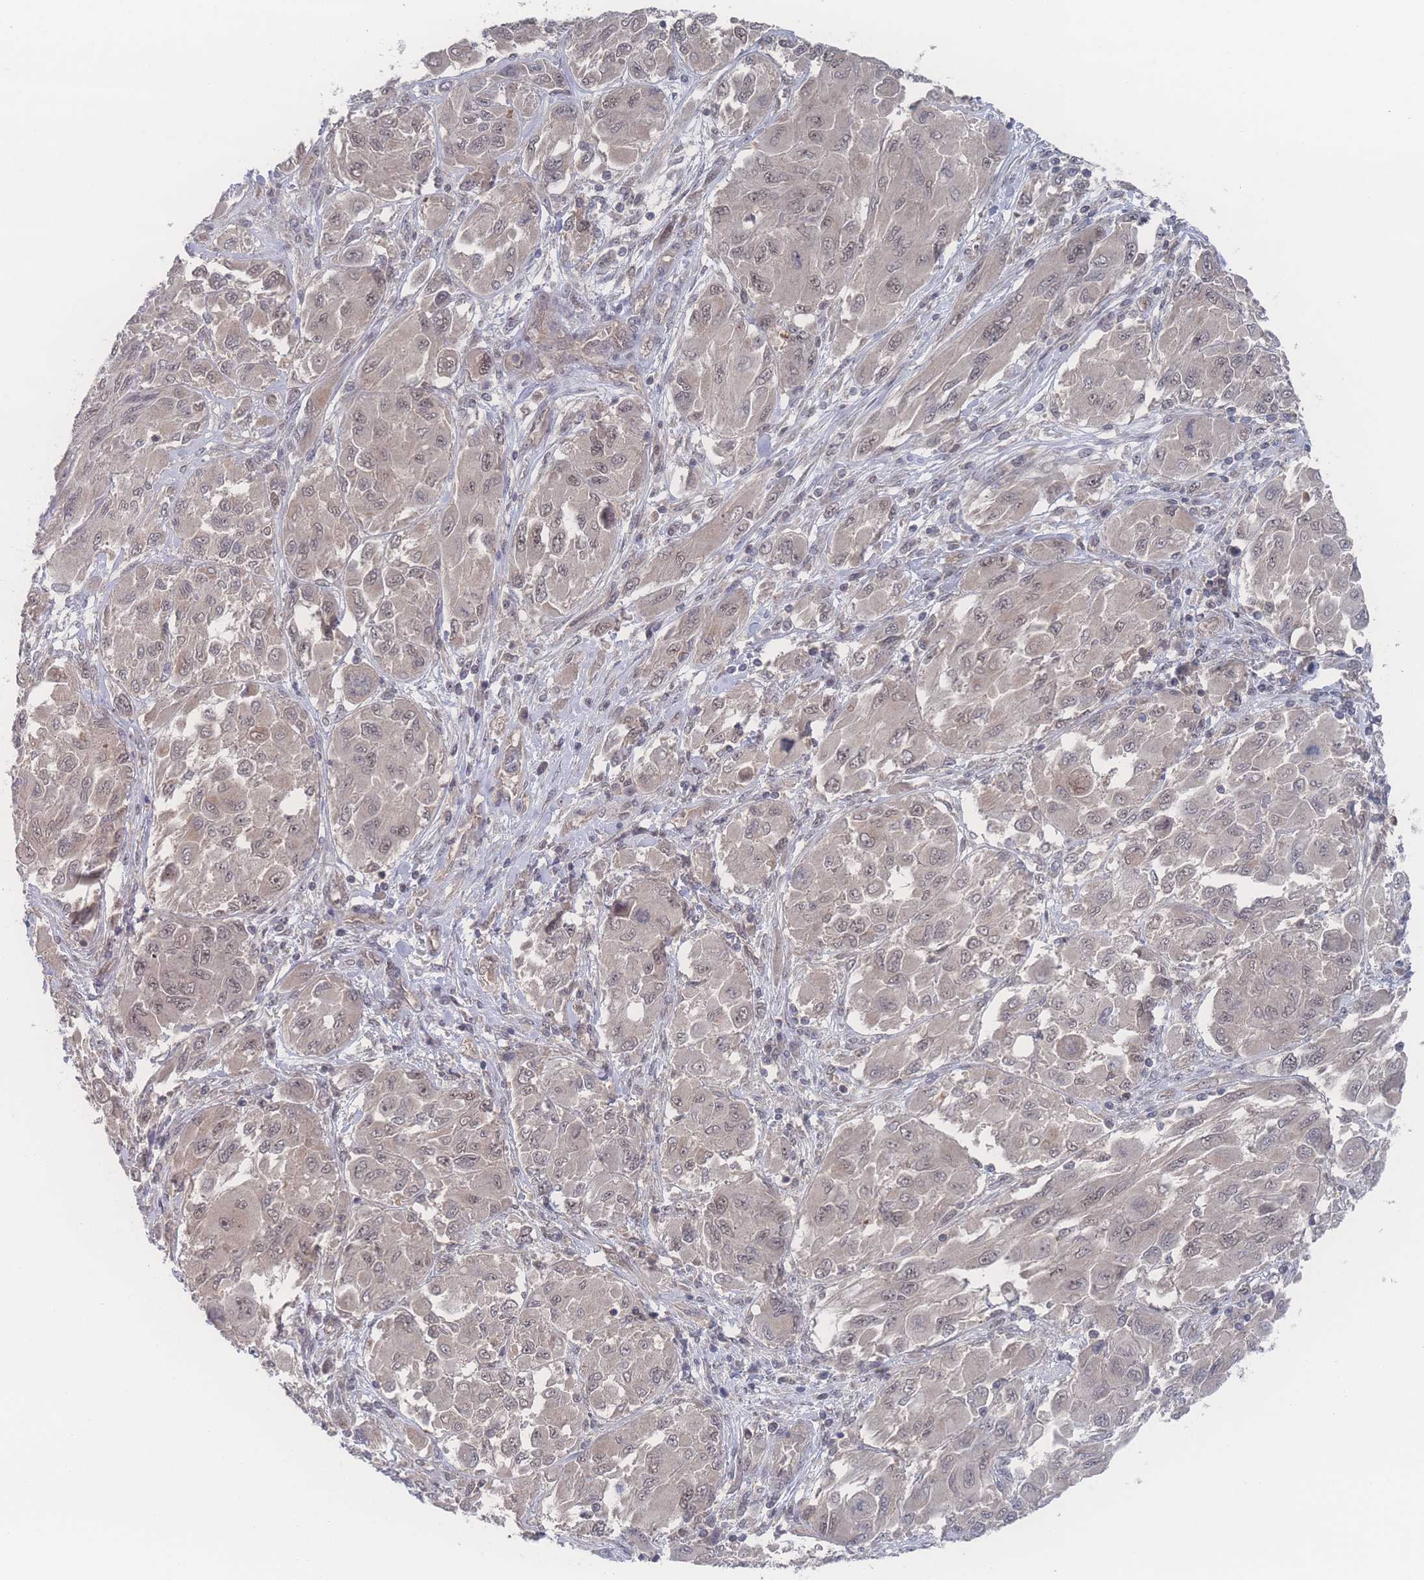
{"staining": {"intensity": "weak", "quantity": ">75%", "location": "nuclear"}, "tissue": "melanoma", "cell_type": "Tumor cells", "image_type": "cancer", "snomed": [{"axis": "morphology", "description": "Malignant melanoma, NOS"}, {"axis": "topography", "description": "Skin"}], "caption": "Melanoma stained with immunohistochemistry reveals weak nuclear positivity in approximately >75% of tumor cells.", "gene": "NBEAL1", "patient": {"sex": "female", "age": 91}}